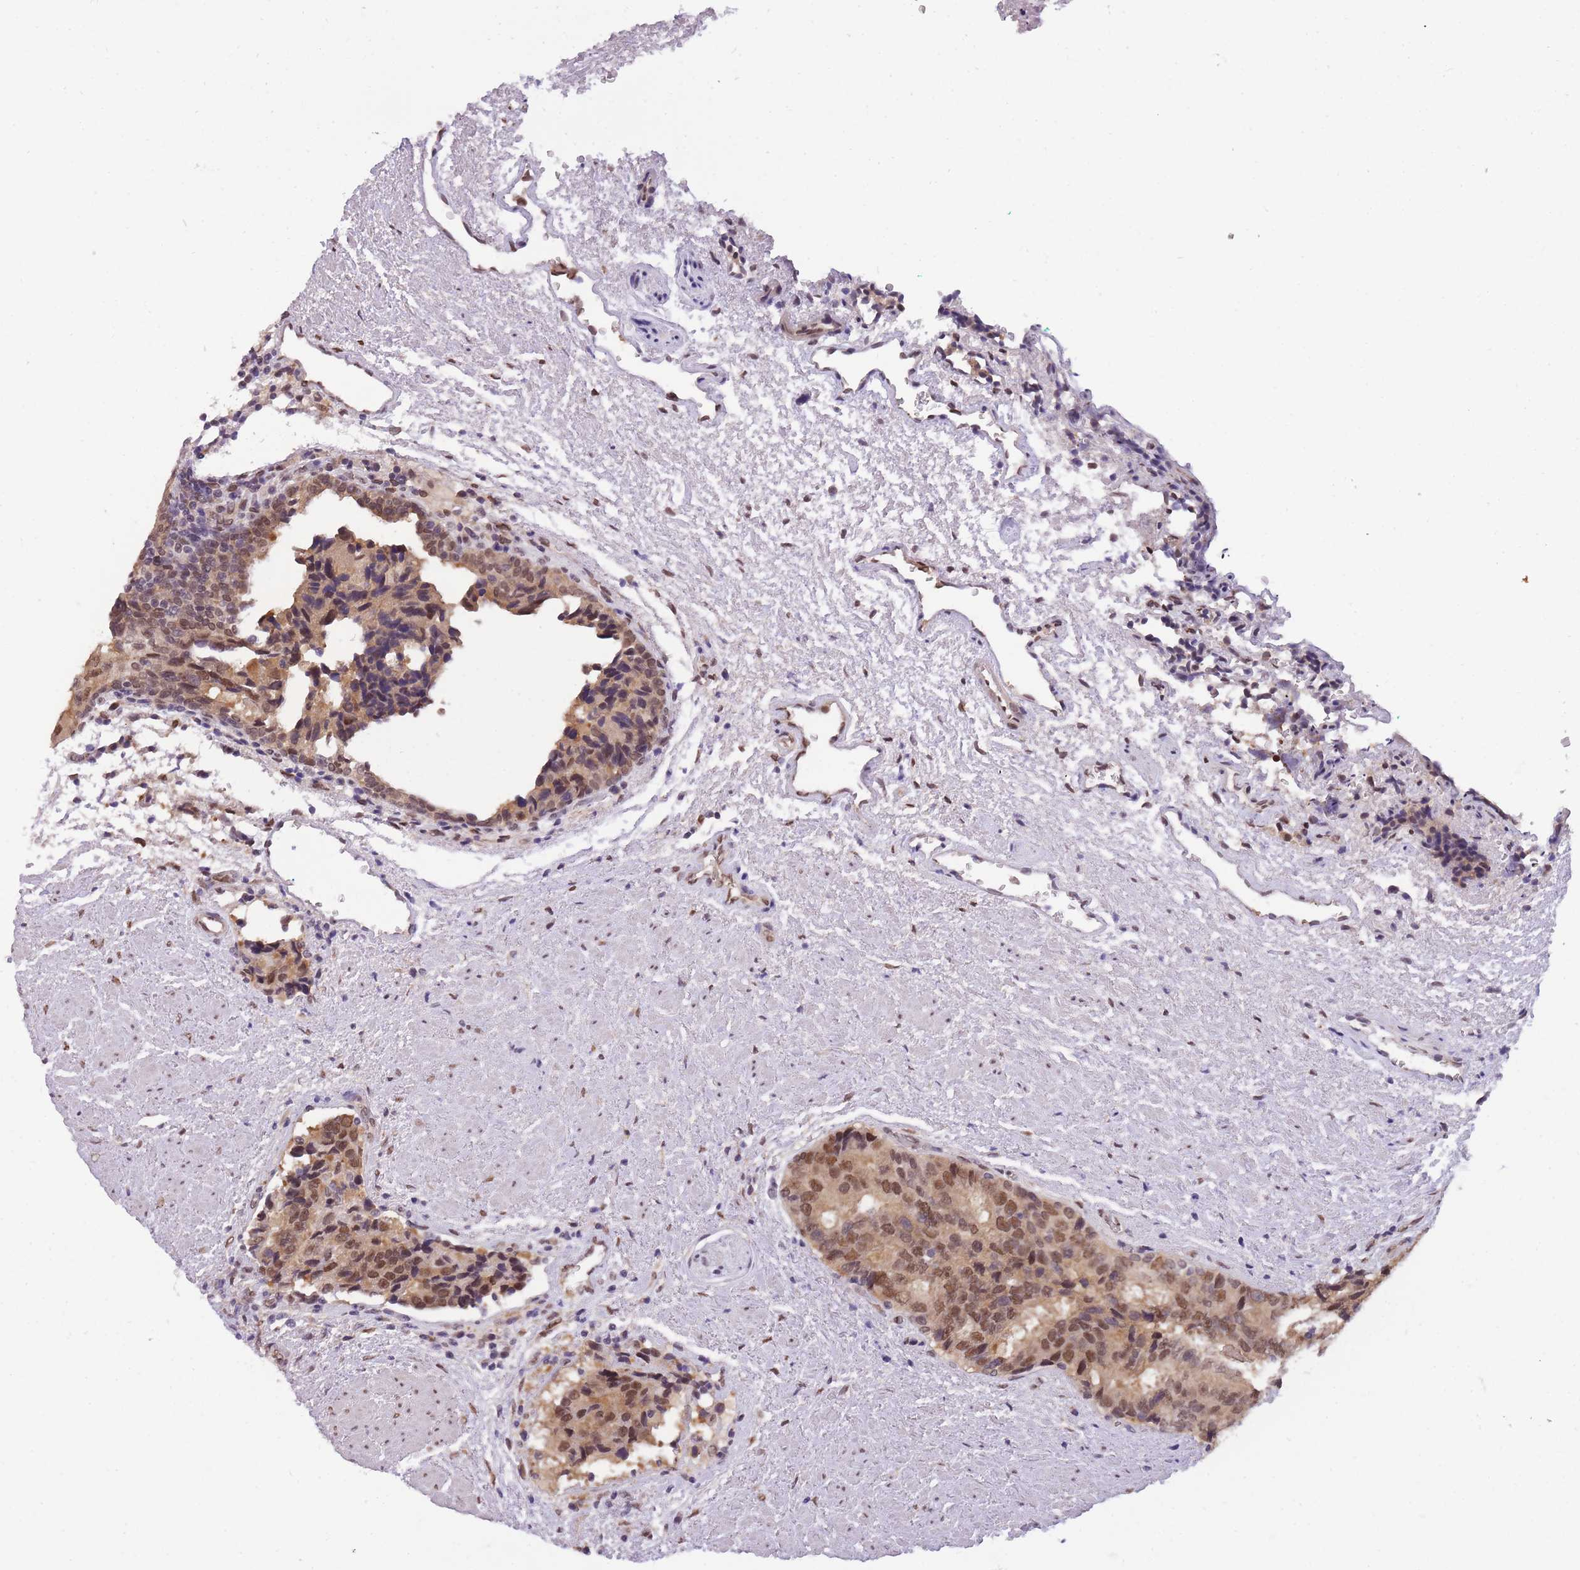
{"staining": {"intensity": "moderate", "quantity": ">75%", "location": "cytoplasmic/membranous,nuclear"}, "tissue": "prostate cancer", "cell_type": "Tumor cells", "image_type": "cancer", "snomed": [{"axis": "morphology", "description": "Adenocarcinoma, High grade"}, {"axis": "topography", "description": "Prostate"}], "caption": "Moderate cytoplasmic/membranous and nuclear expression is seen in approximately >75% of tumor cells in prostate high-grade adenocarcinoma.", "gene": "CDIP1", "patient": {"sex": "male", "age": 70}}